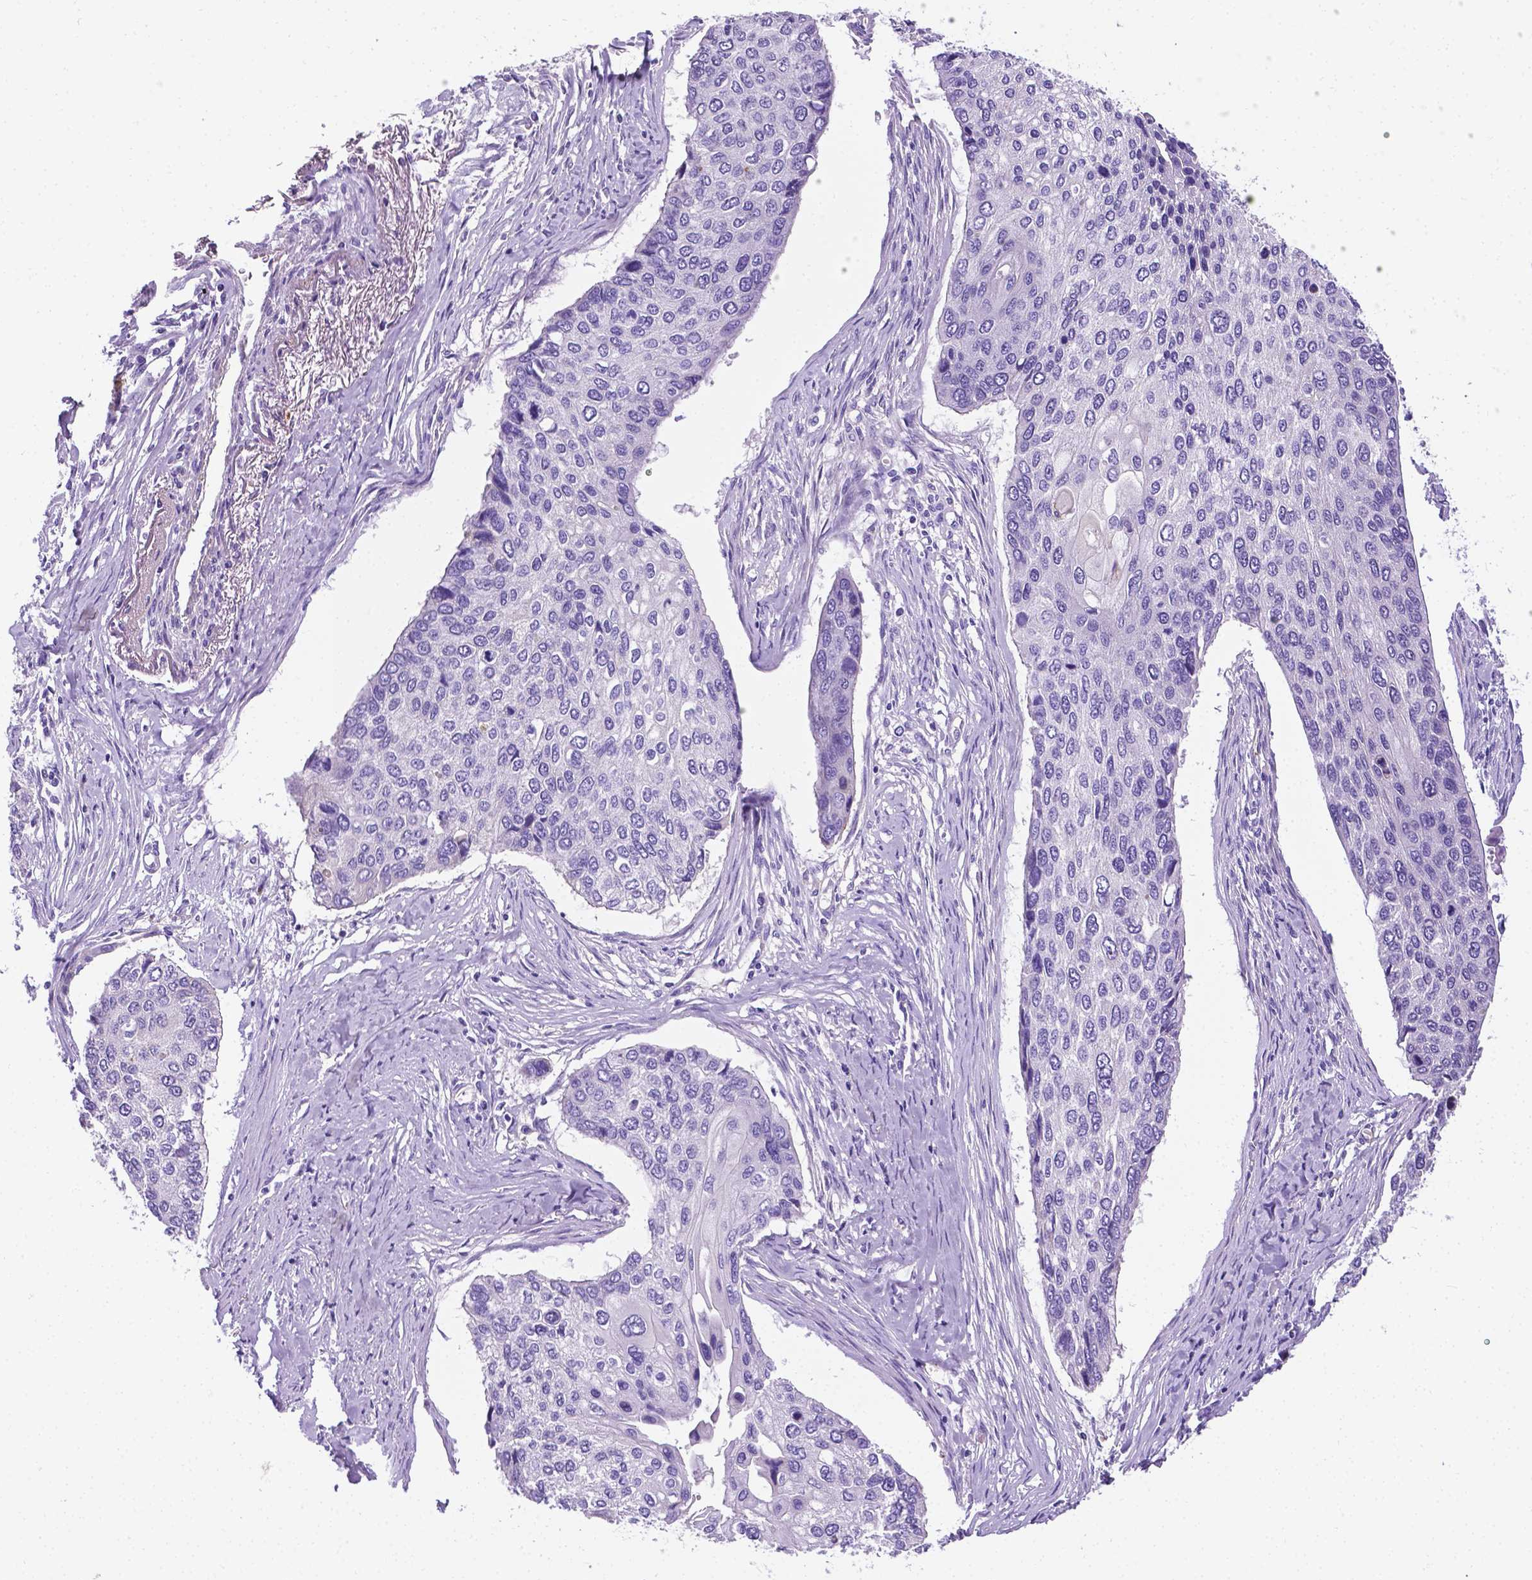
{"staining": {"intensity": "negative", "quantity": "none", "location": "none"}, "tissue": "lung cancer", "cell_type": "Tumor cells", "image_type": "cancer", "snomed": [{"axis": "morphology", "description": "Squamous cell carcinoma, NOS"}, {"axis": "morphology", "description": "Squamous cell carcinoma, metastatic, NOS"}, {"axis": "topography", "description": "Lung"}], "caption": "Tumor cells show no significant protein staining in lung cancer (metastatic squamous cell carcinoma).", "gene": "APOE", "patient": {"sex": "male", "age": 63}}